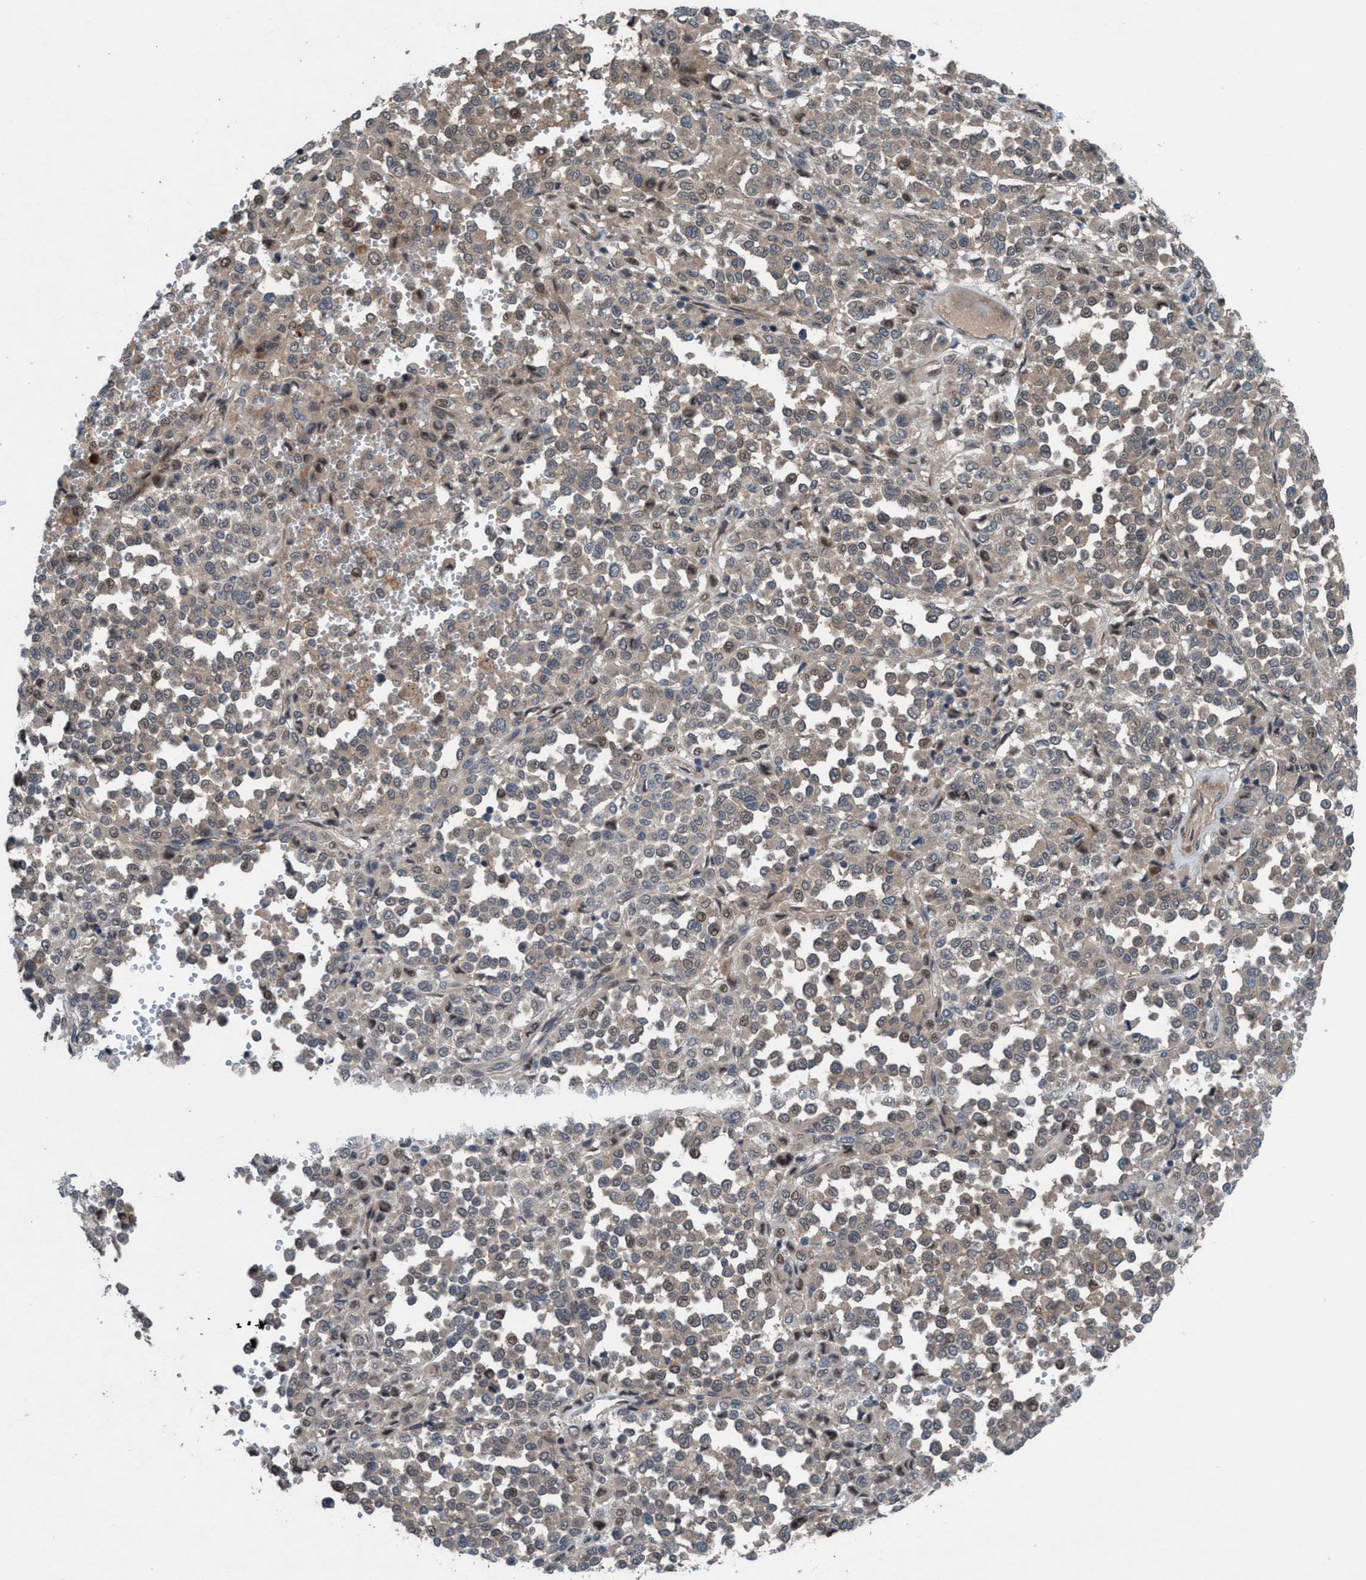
{"staining": {"intensity": "weak", "quantity": "25%-75%", "location": "cytoplasmic/membranous"}, "tissue": "melanoma", "cell_type": "Tumor cells", "image_type": "cancer", "snomed": [{"axis": "morphology", "description": "Malignant melanoma, Metastatic site"}, {"axis": "topography", "description": "Pancreas"}], "caption": "Immunohistochemical staining of melanoma exhibits weak cytoplasmic/membranous protein positivity in approximately 25%-75% of tumor cells. (brown staining indicates protein expression, while blue staining denotes nuclei).", "gene": "NISCH", "patient": {"sex": "female", "age": 30}}